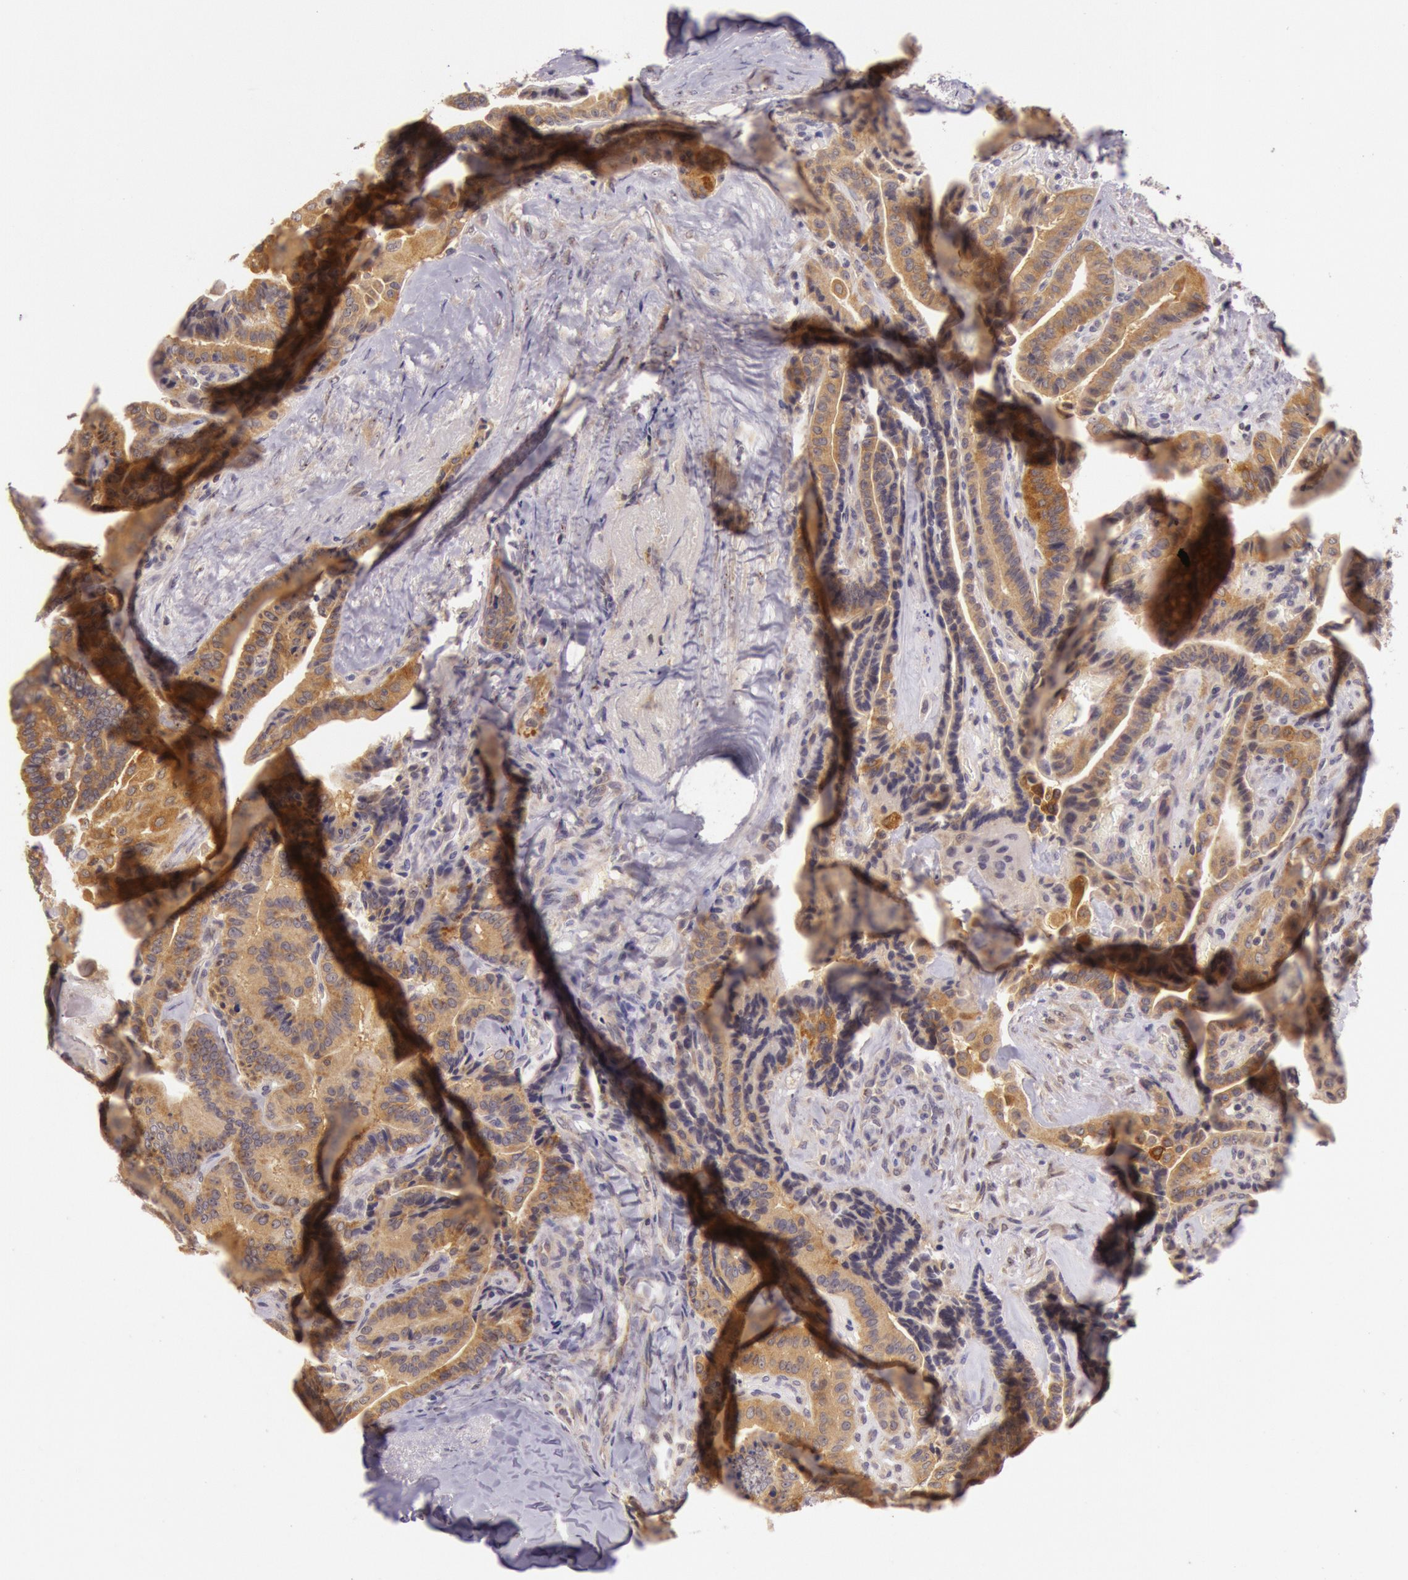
{"staining": {"intensity": "moderate", "quantity": ">75%", "location": "cytoplasmic/membranous"}, "tissue": "thyroid cancer", "cell_type": "Tumor cells", "image_type": "cancer", "snomed": [{"axis": "morphology", "description": "Papillary adenocarcinoma, NOS"}, {"axis": "topography", "description": "Thyroid gland"}], "caption": "High-magnification brightfield microscopy of thyroid cancer stained with DAB (3,3'-diaminobenzidine) (brown) and counterstained with hematoxylin (blue). tumor cells exhibit moderate cytoplasmic/membranous staining is identified in approximately>75% of cells. The protein of interest is shown in brown color, while the nuclei are stained blue.", "gene": "CDK16", "patient": {"sex": "male", "age": 87}}